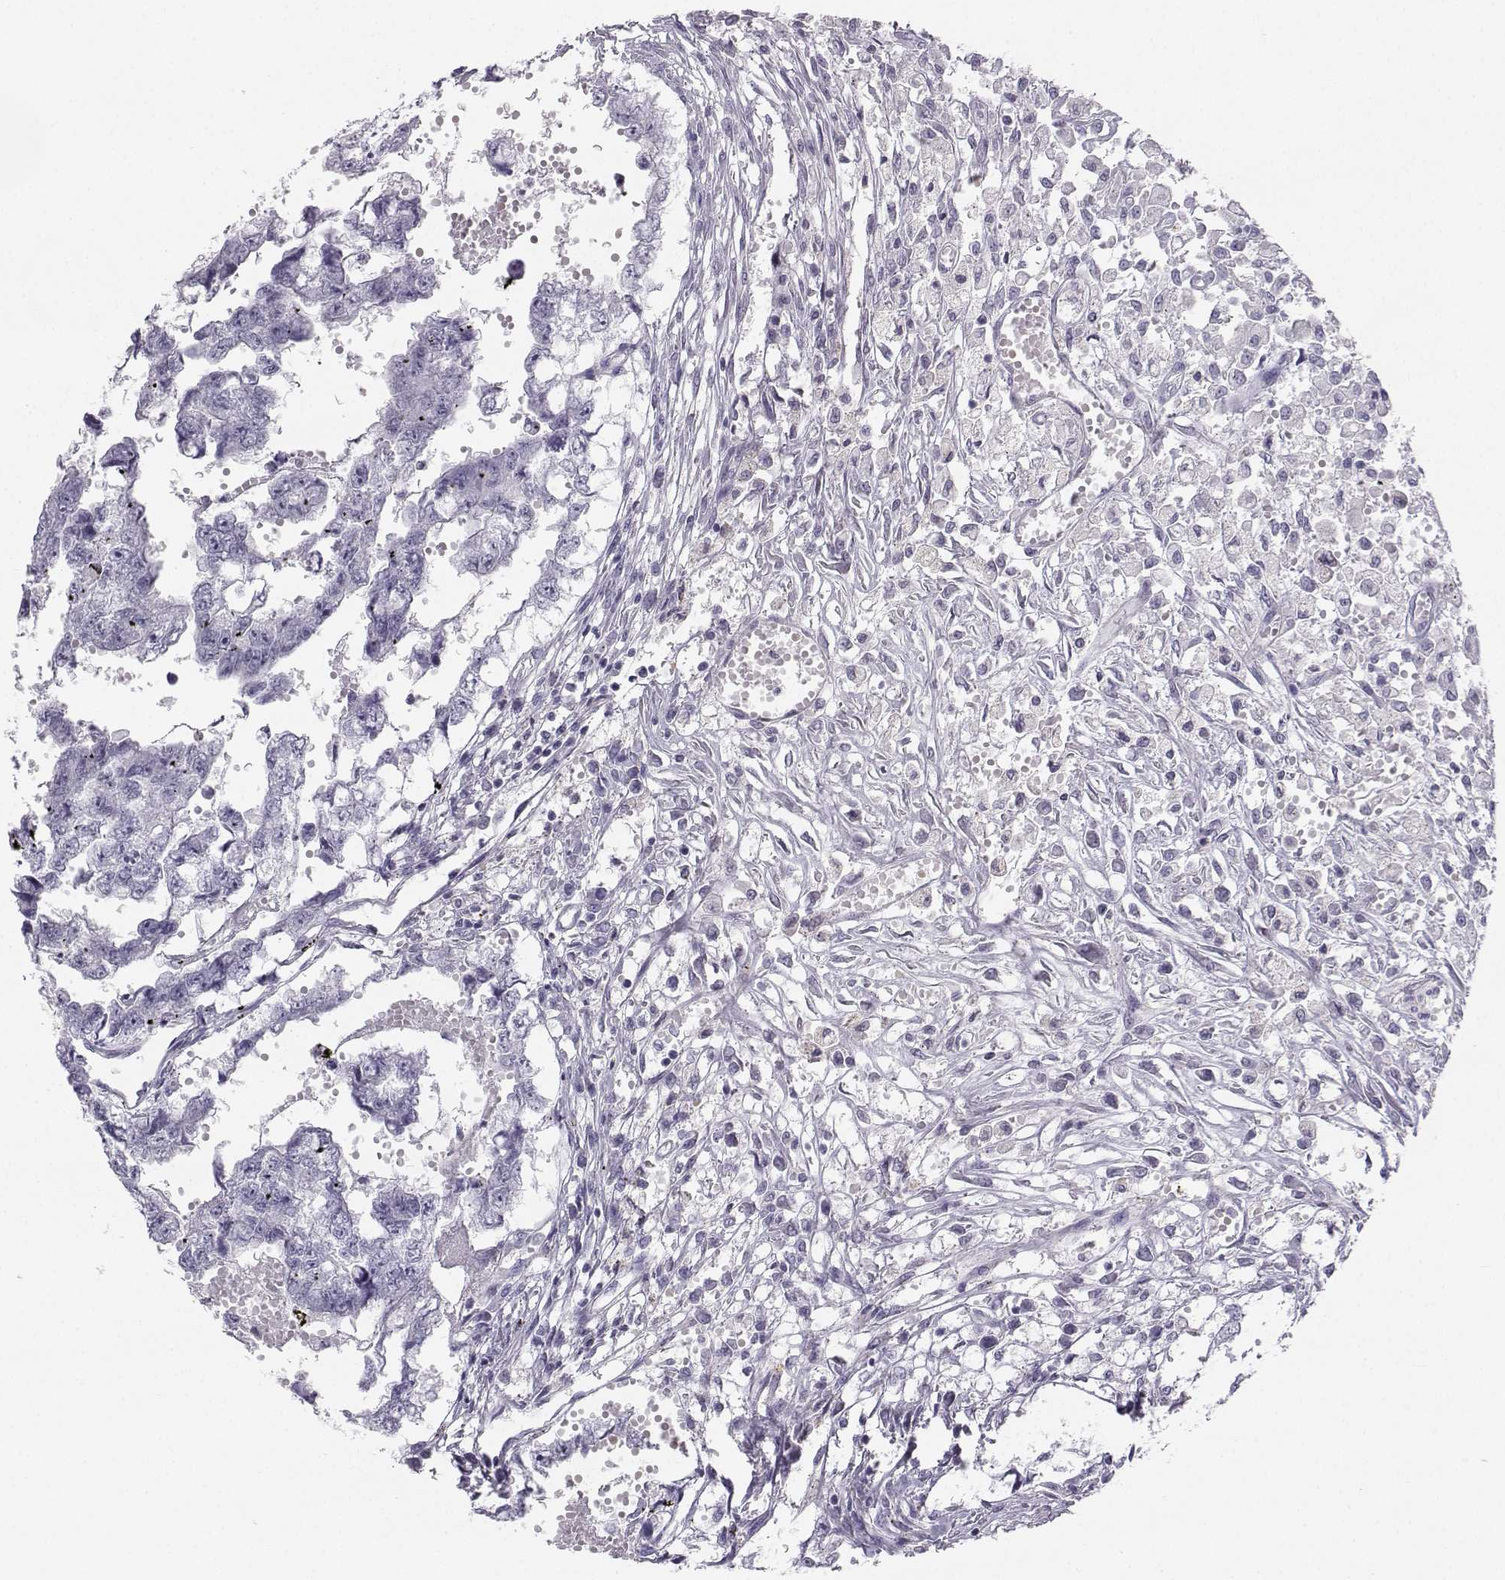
{"staining": {"intensity": "negative", "quantity": "none", "location": "none"}, "tissue": "testis cancer", "cell_type": "Tumor cells", "image_type": "cancer", "snomed": [{"axis": "morphology", "description": "Carcinoma, Embryonal, NOS"}, {"axis": "morphology", "description": "Teratoma, malignant, NOS"}, {"axis": "topography", "description": "Testis"}], "caption": "Human embryonal carcinoma (testis) stained for a protein using immunohistochemistry (IHC) displays no positivity in tumor cells.", "gene": "SYCE1", "patient": {"sex": "male", "age": 44}}